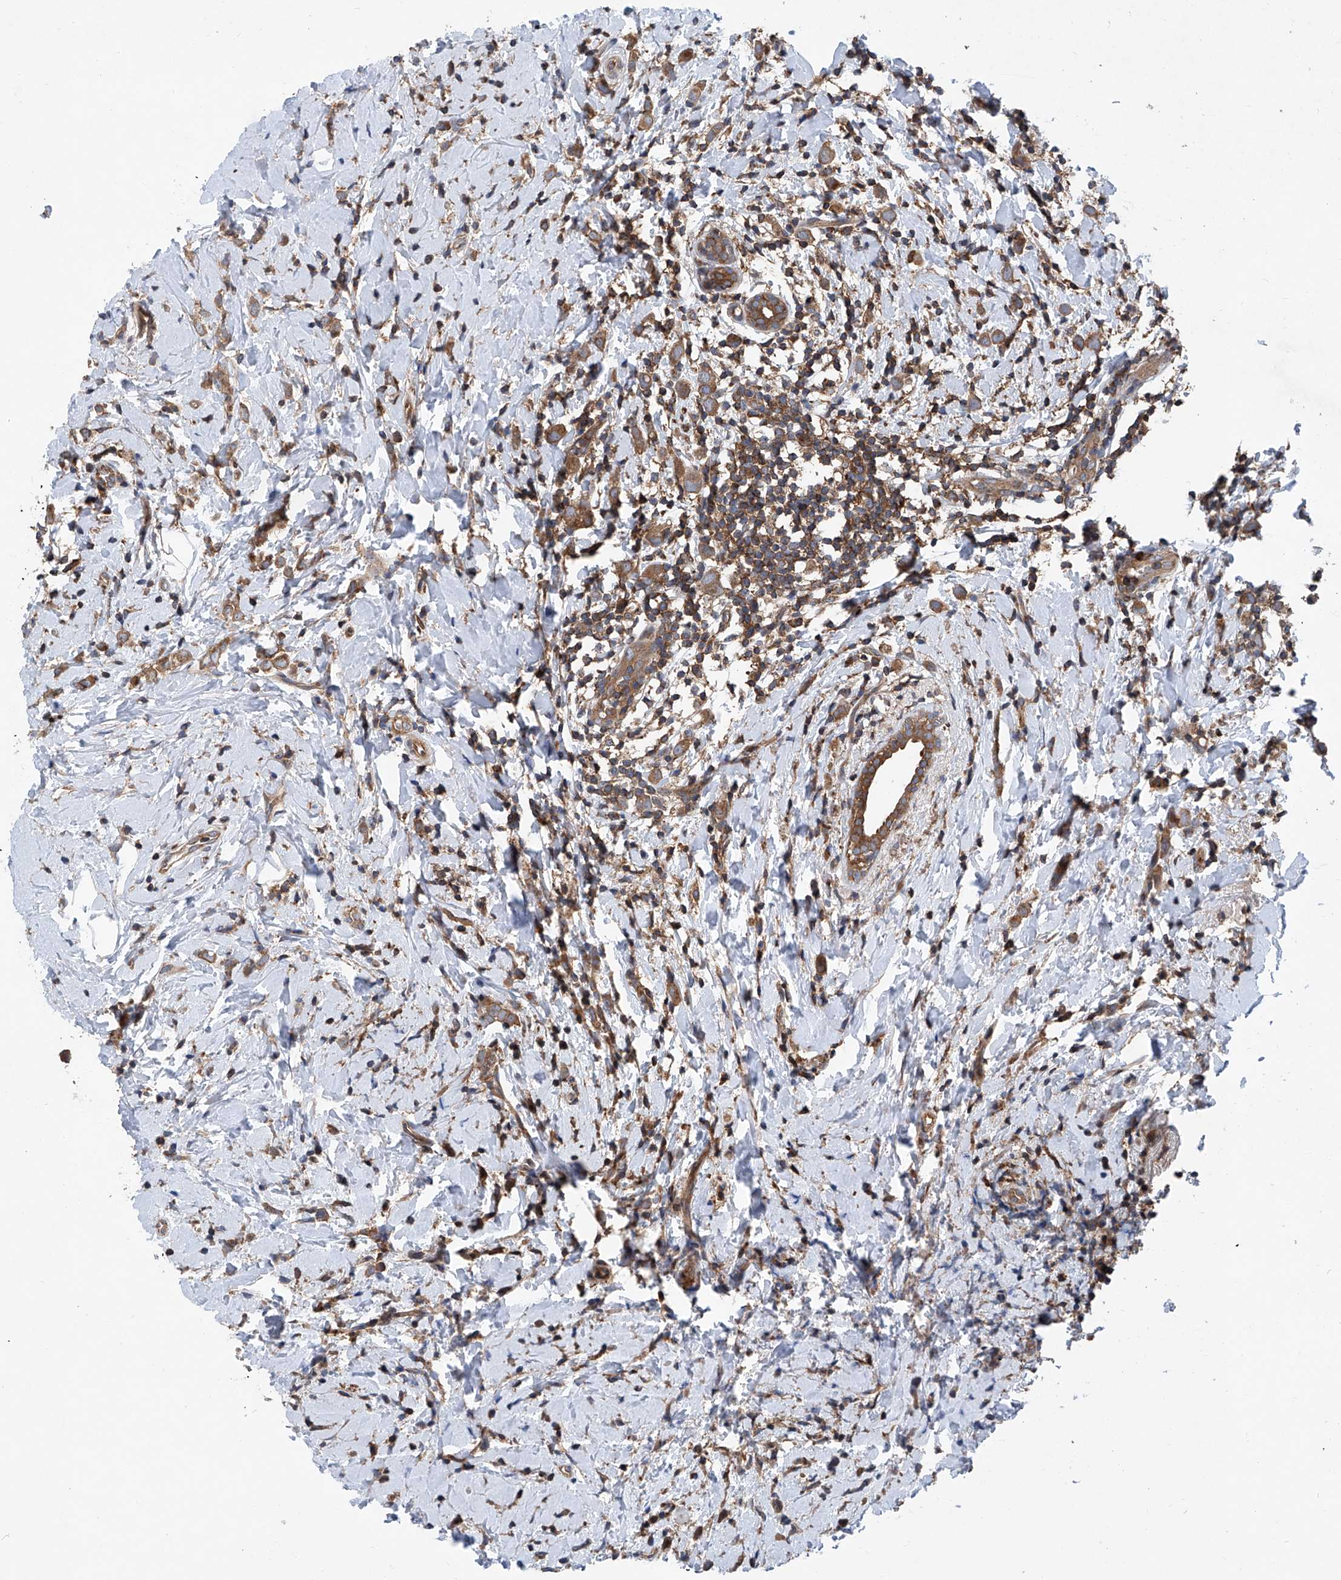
{"staining": {"intensity": "moderate", "quantity": ">75%", "location": "cytoplasmic/membranous"}, "tissue": "breast cancer", "cell_type": "Tumor cells", "image_type": "cancer", "snomed": [{"axis": "morphology", "description": "Lobular carcinoma"}, {"axis": "topography", "description": "Breast"}], "caption": "Protein expression analysis of breast cancer demonstrates moderate cytoplasmic/membranous positivity in about >75% of tumor cells.", "gene": "SMAP1", "patient": {"sex": "female", "age": 47}}